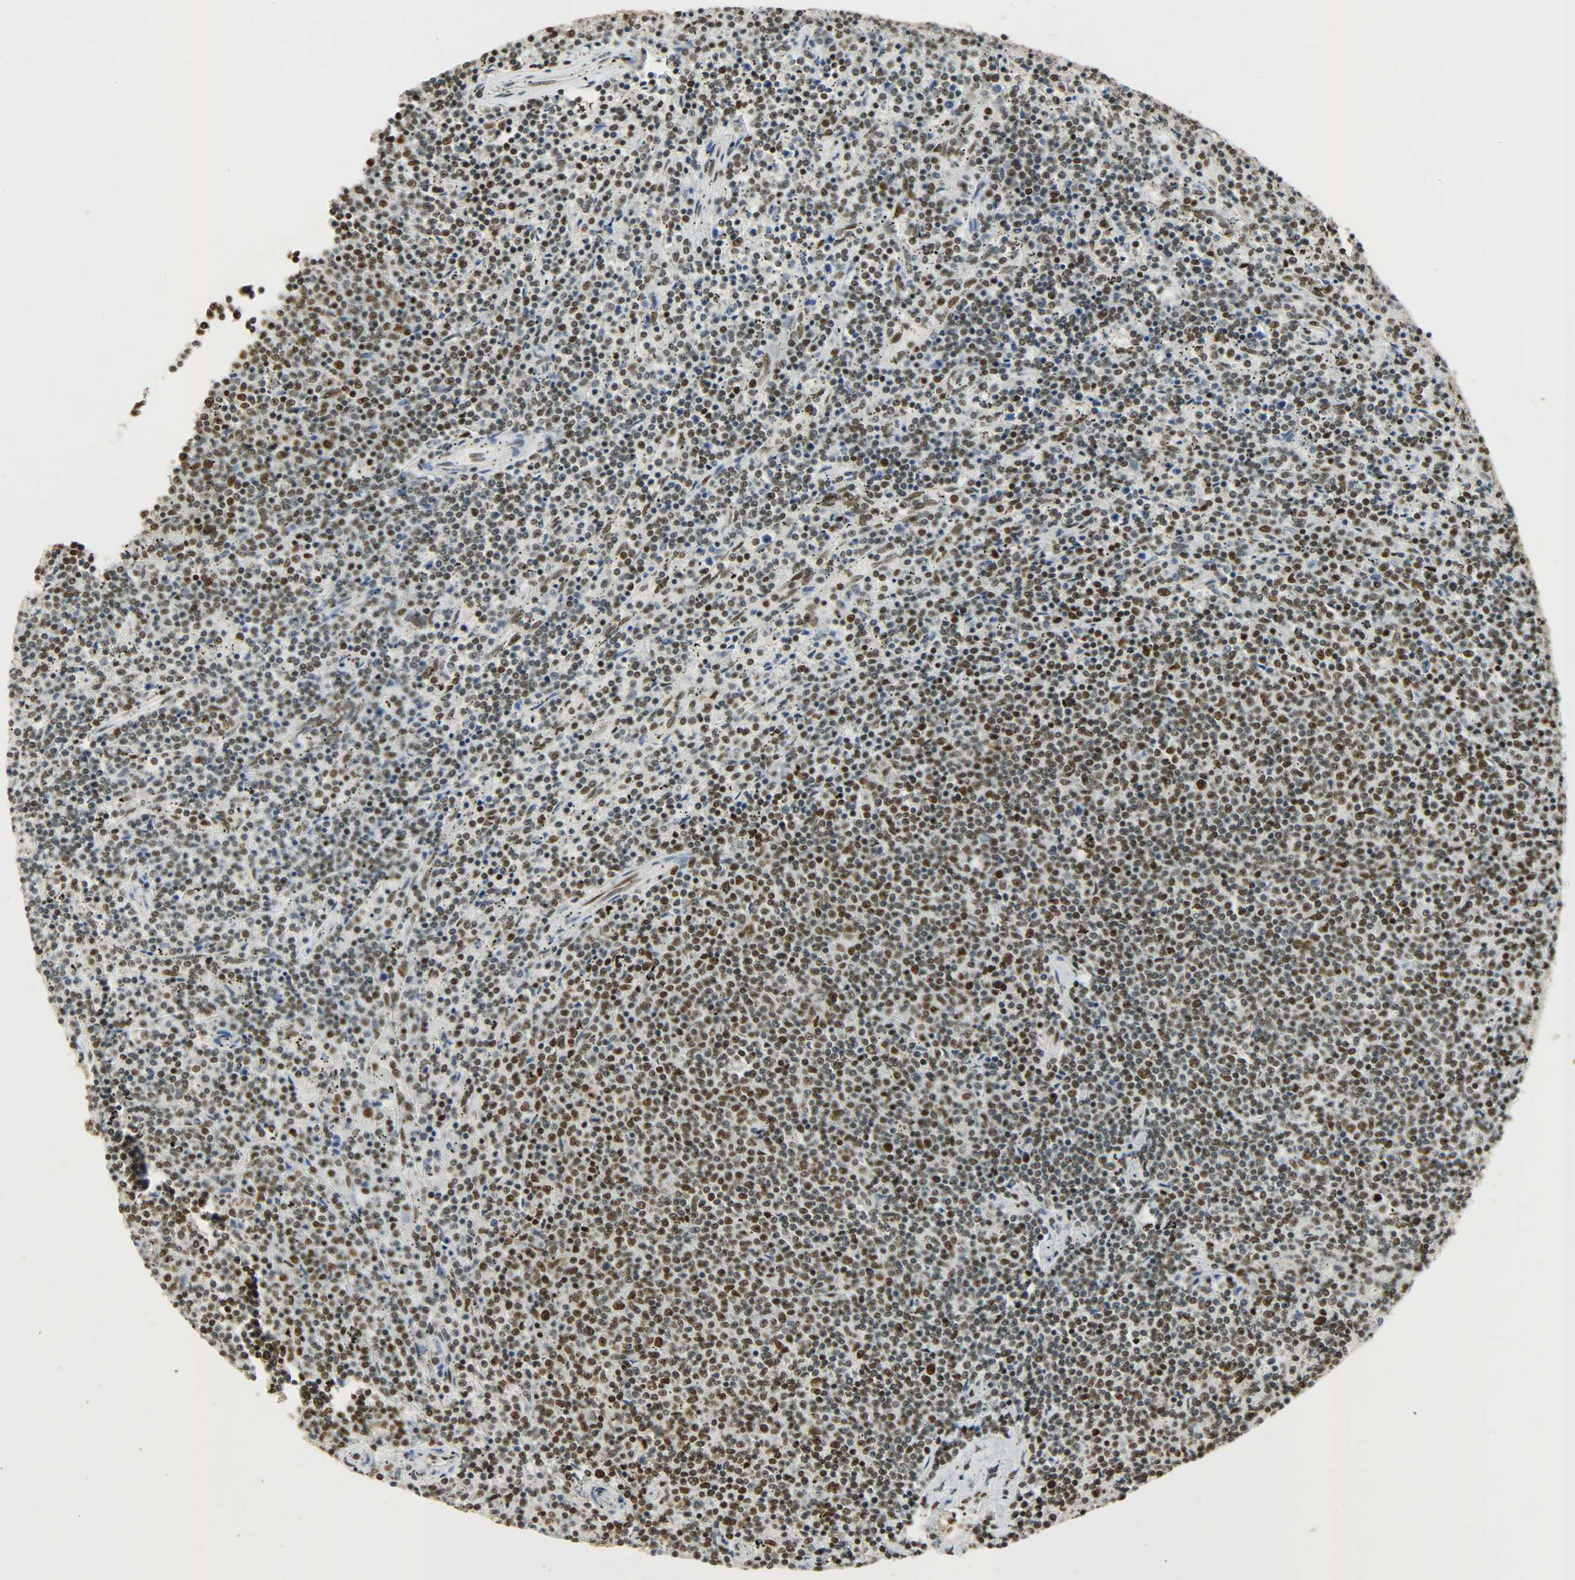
{"staining": {"intensity": "strong", "quantity": ">75%", "location": "nuclear"}, "tissue": "lymphoma", "cell_type": "Tumor cells", "image_type": "cancer", "snomed": [{"axis": "morphology", "description": "Malignant lymphoma, non-Hodgkin's type, Low grade"}, {"axis": "topography", "description": "Spleen"}], "caption": "Immunohistochemical staining of low-grade malignant lymphoma, non-Hodgkin's type exhibits high levels of strong nuclear positivity in about >75% of tumor cells.", "gene": "KHDRBS1", "patient": {"sex": "female", "age": 50}}